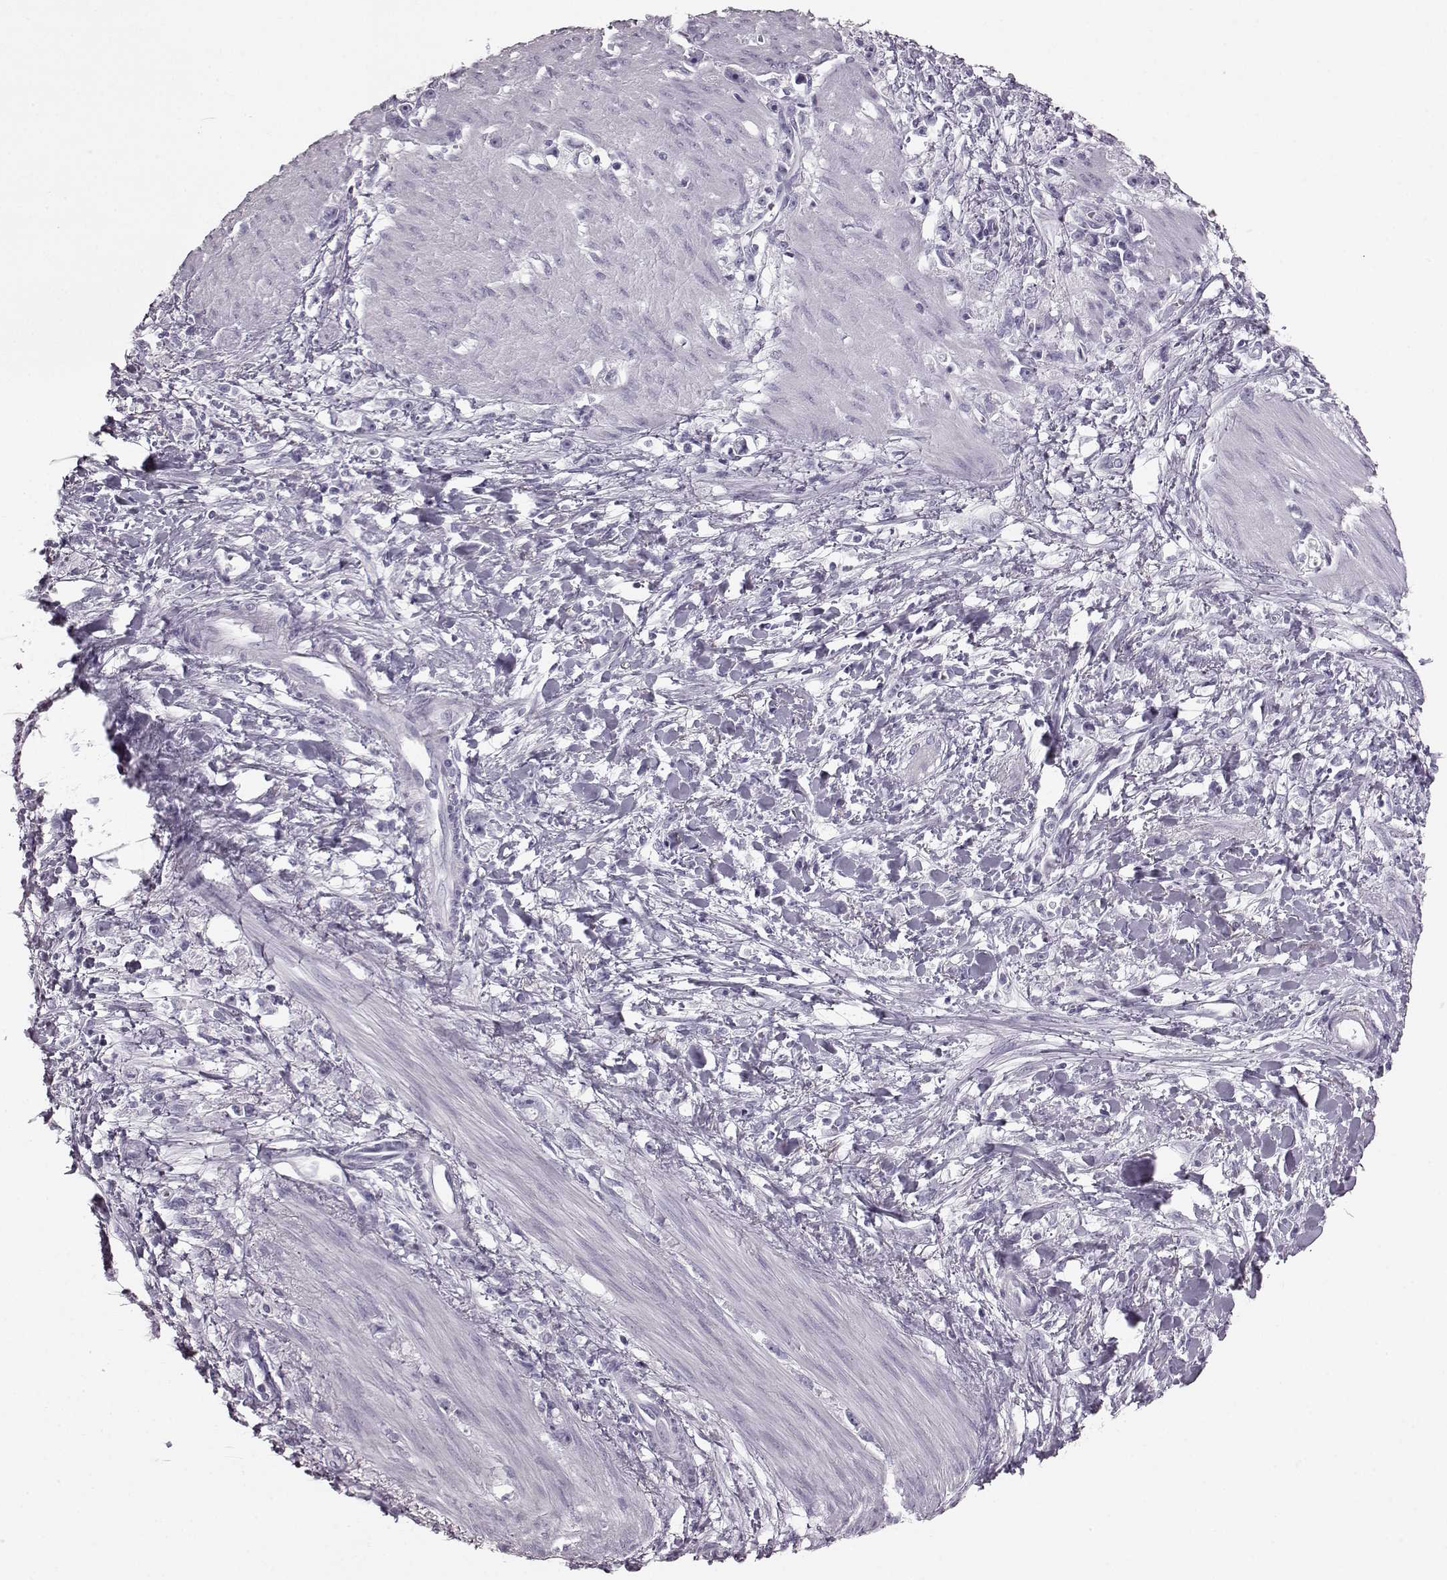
{"staining": {"intensity": "negative", "quantity": "none", "location": "none"}, "tissue": "stomach cancer", "cell_type": "Tumor cells", "image_type": "cancer", "snomed": [{"axis": "morphology", "description": "Adenocarcinoma, NOS"}, {"axis": "topography", "description": "Stomach"}], "caption": "Immunohistochemistry (IHC) of human adenocarcinoma (stomach) exhibits no staining in tumor cells.", "gene": "JSRP1", "patient": {"sex": "female", "age": 59}}